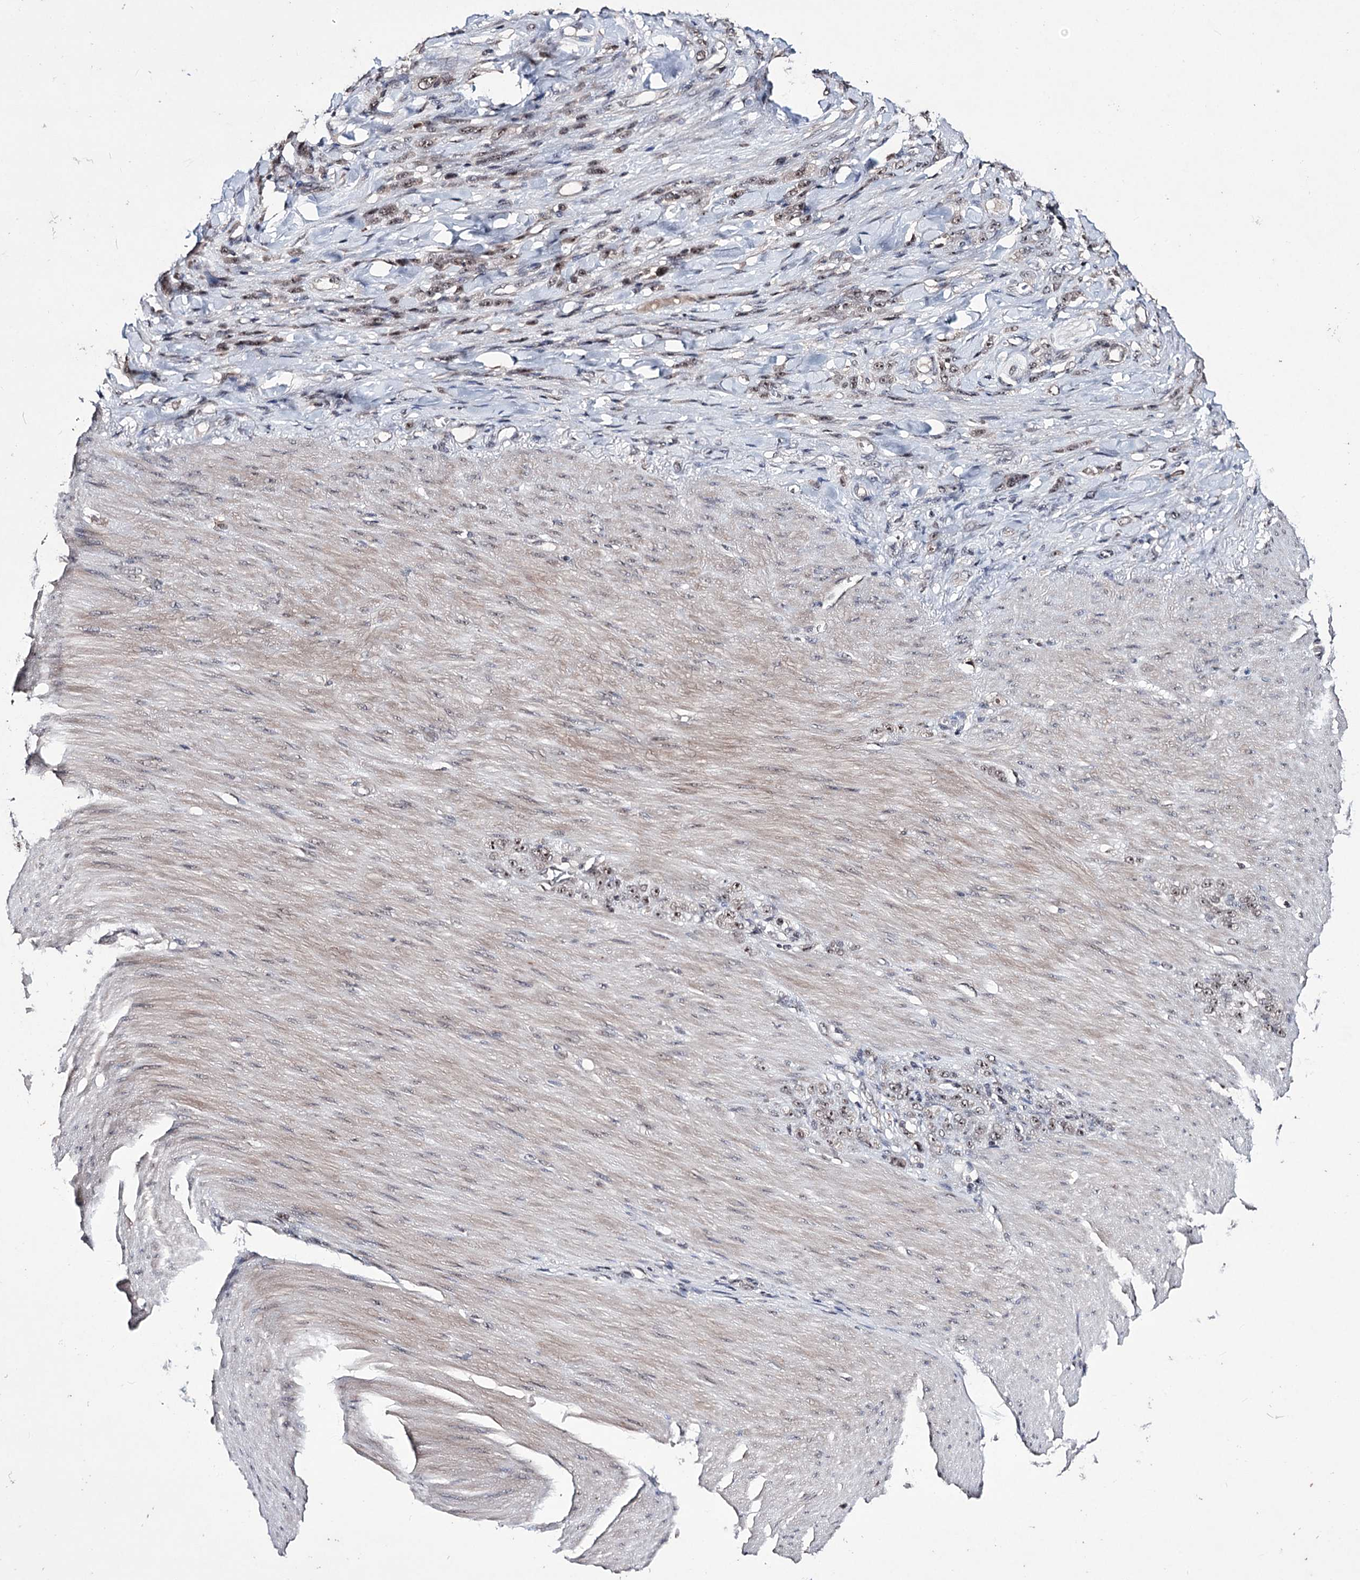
{"staining": {"intensity": "weak", "quantity": ">75%", "location": "nuclear"}, "tissue": "stomach cancer", "cell_type": "Tumor cells", "image_type": "cancer", "snomed": [{"axis": "morphology", "description": "Normal tissue, NOS"}, {"axis": "morphology", "description": "Adenocarcinoma, NOS"}, {"axis": "topography", "description": "Stomach"}], "caption": "Immunohistochemical staining of stomach adenocarcinoma demonstrates low levels of weak nuclear staining in about >75% of tumor cells.", "gene": "VGLL4", "patient": {"sex": "male", "age": 82}}